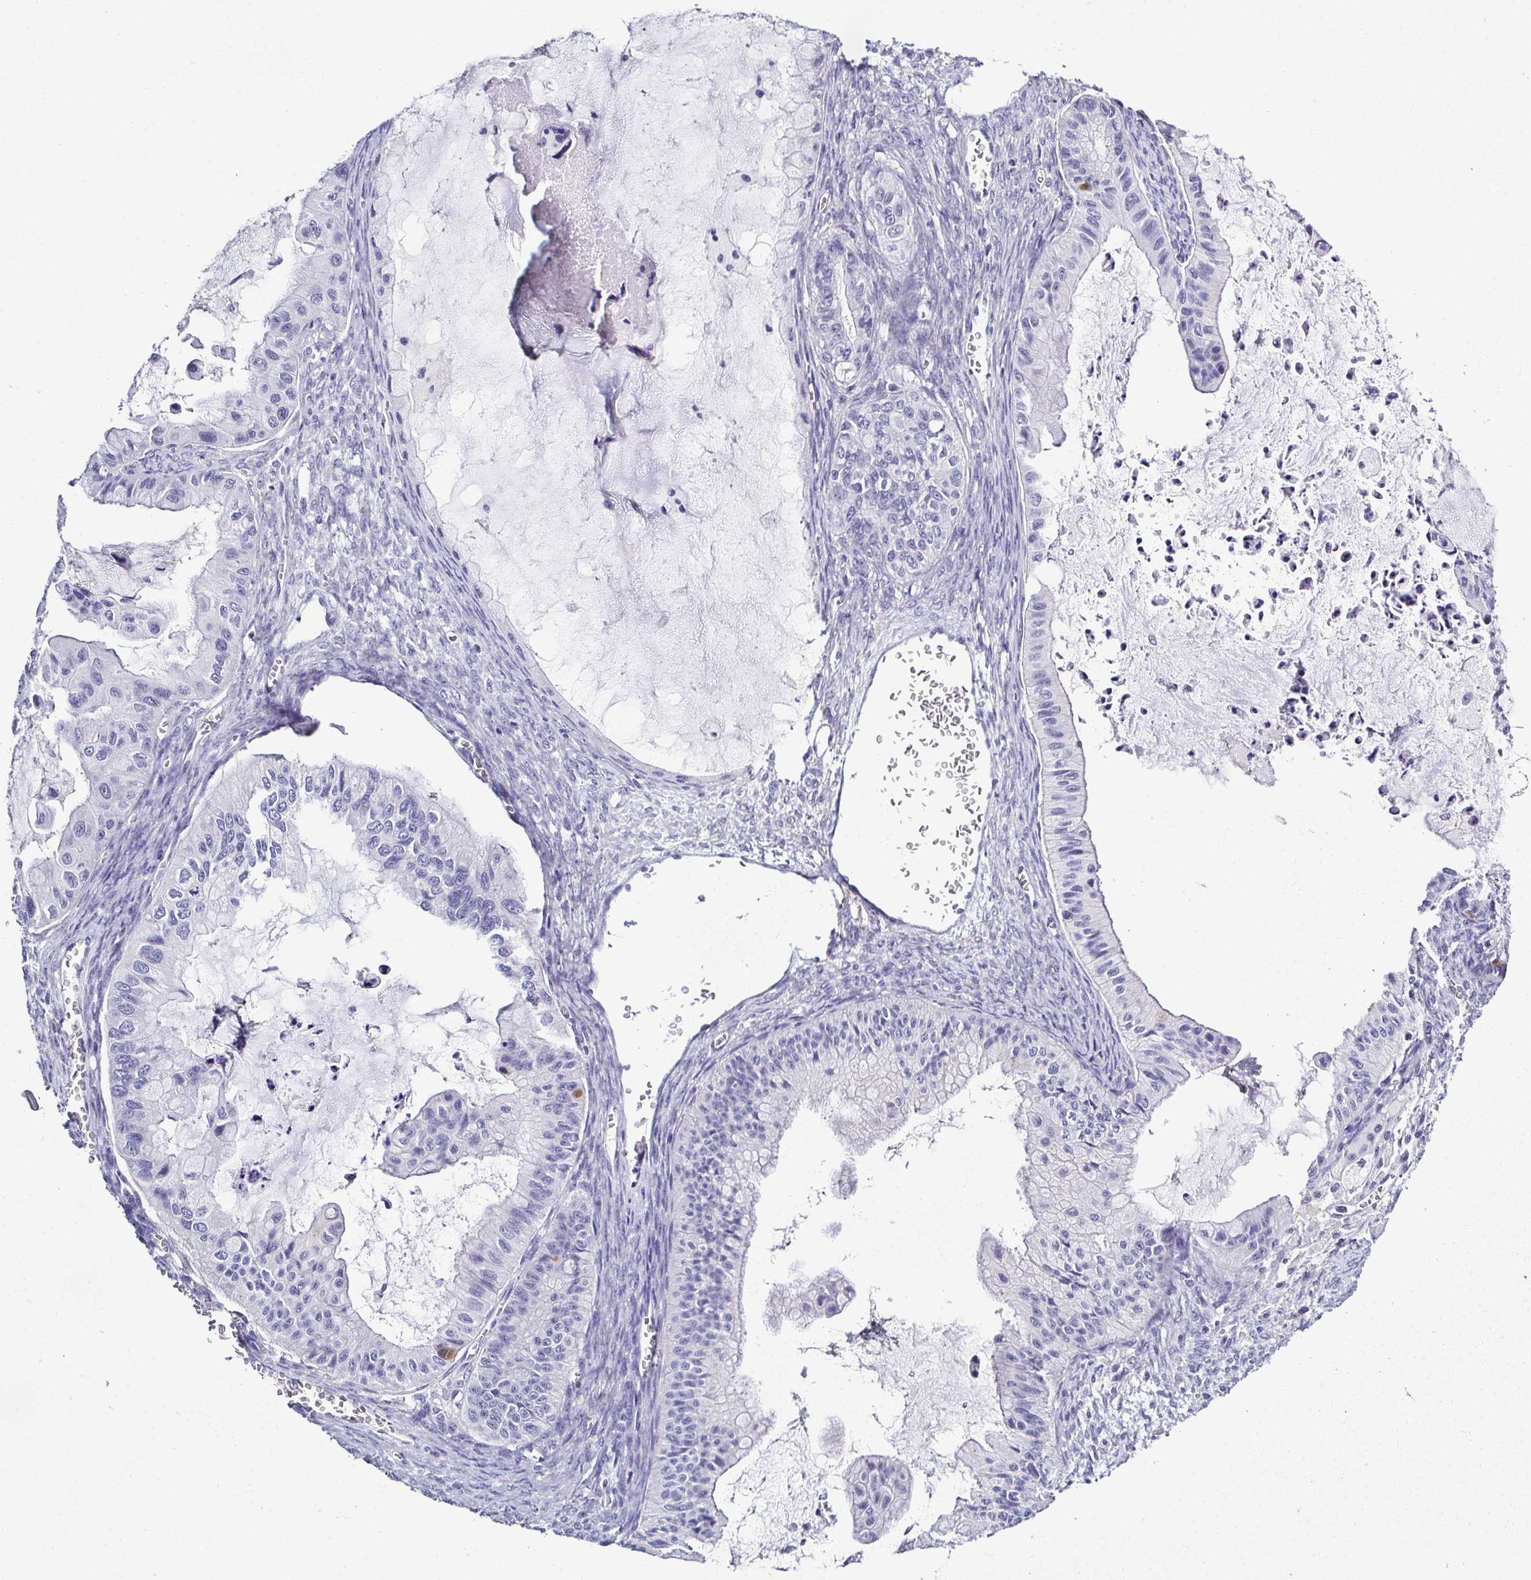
{"staining": {"intensity": "negative", "quantity": "none", "location": "none"}, "tissue": "ovarian cancer", "cell_type": "Tumor cells", "image_type": "cancer", "snomed": [{"axis": "morphology", "description": "Cystadenocarcinoma, mucinous, NOS"}, {"axis": "topography", "description": "Ovary"}], "caption": "High power microscopy histopathology image of an IHC image of mucinous cystadenocarcinoma (ovarian), revealing no significant positivity in tumor cells.", "gene": "TNNT2", "patient": {"sex": "female", "age": 72}}